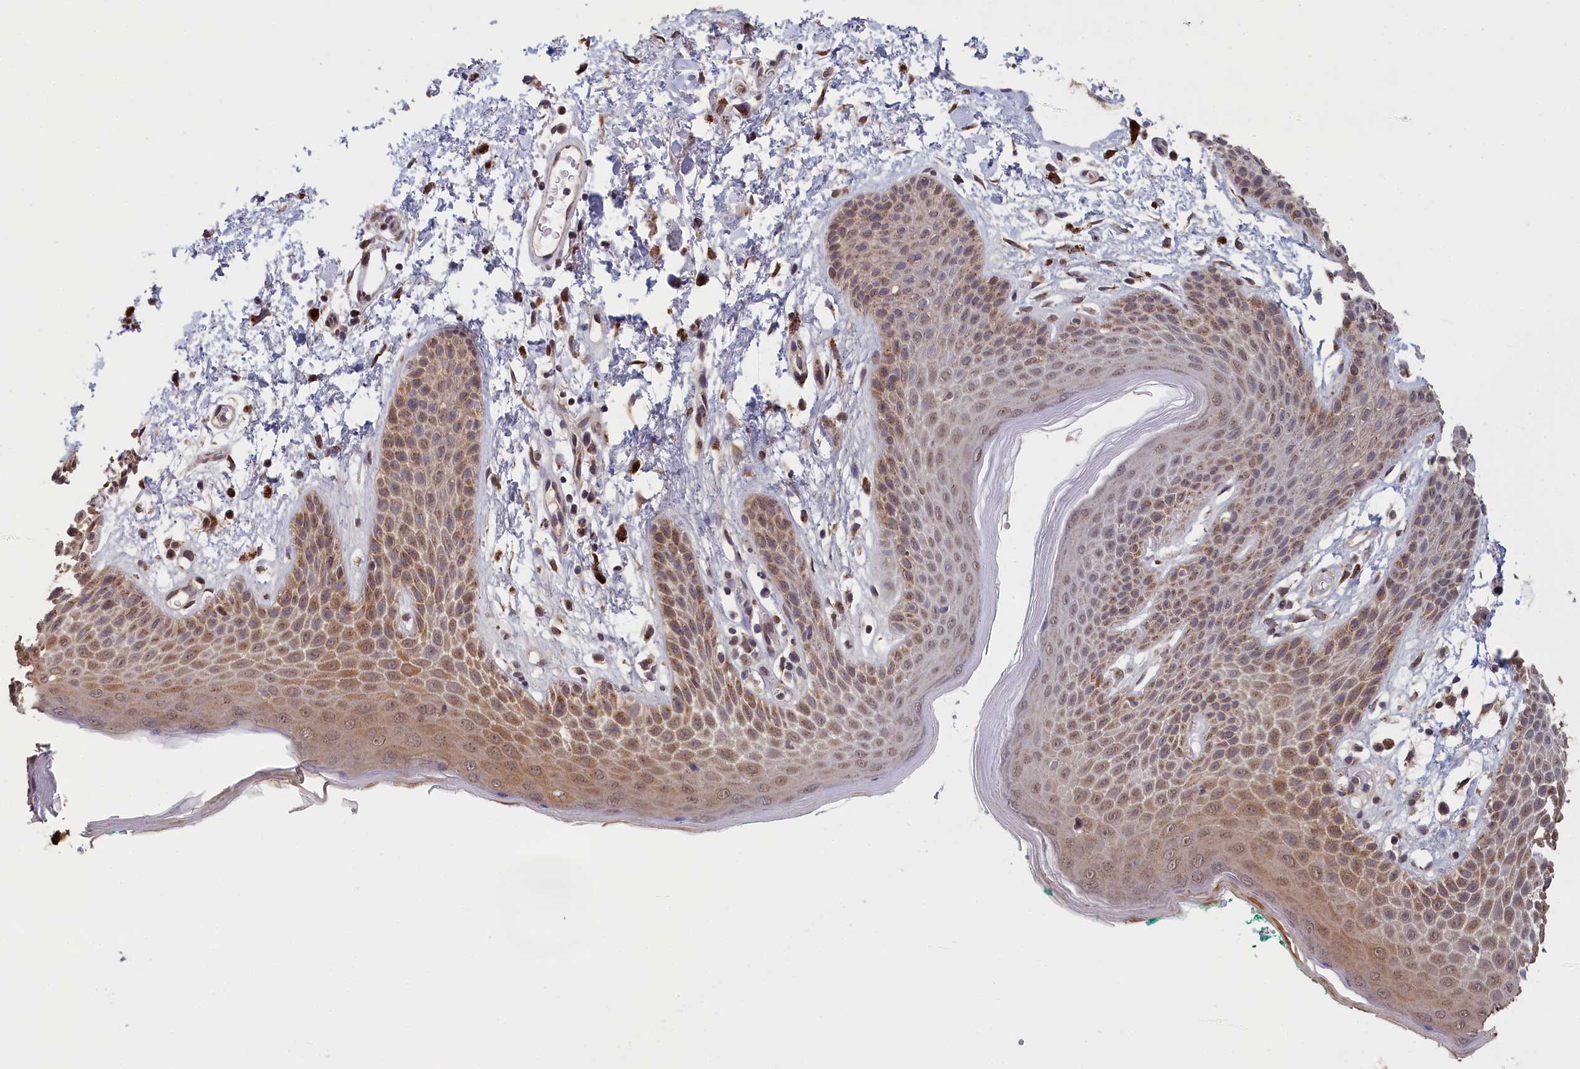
{"staining": {"intensity": "moderate", "quantity": "25%-75%", "location": "cytoplasmic/membranous"}, "tissue": "skin", "cell_type": "Epidermal cells", "image_type": "normal", "snomed": [{"axis": "morphology", "description": "Normal tissue, NOS"}, {"axis": "topography", "description": "Anal"}], "caption": "Moderate cytoplasmic/membranous positivity for a protein is identified in approximately 25%-75% of epidermal cells of unremarkable skin using immunohistochemistry.", "gene": "PIGQ", "patient": {"sex": "male", "age": 74}}